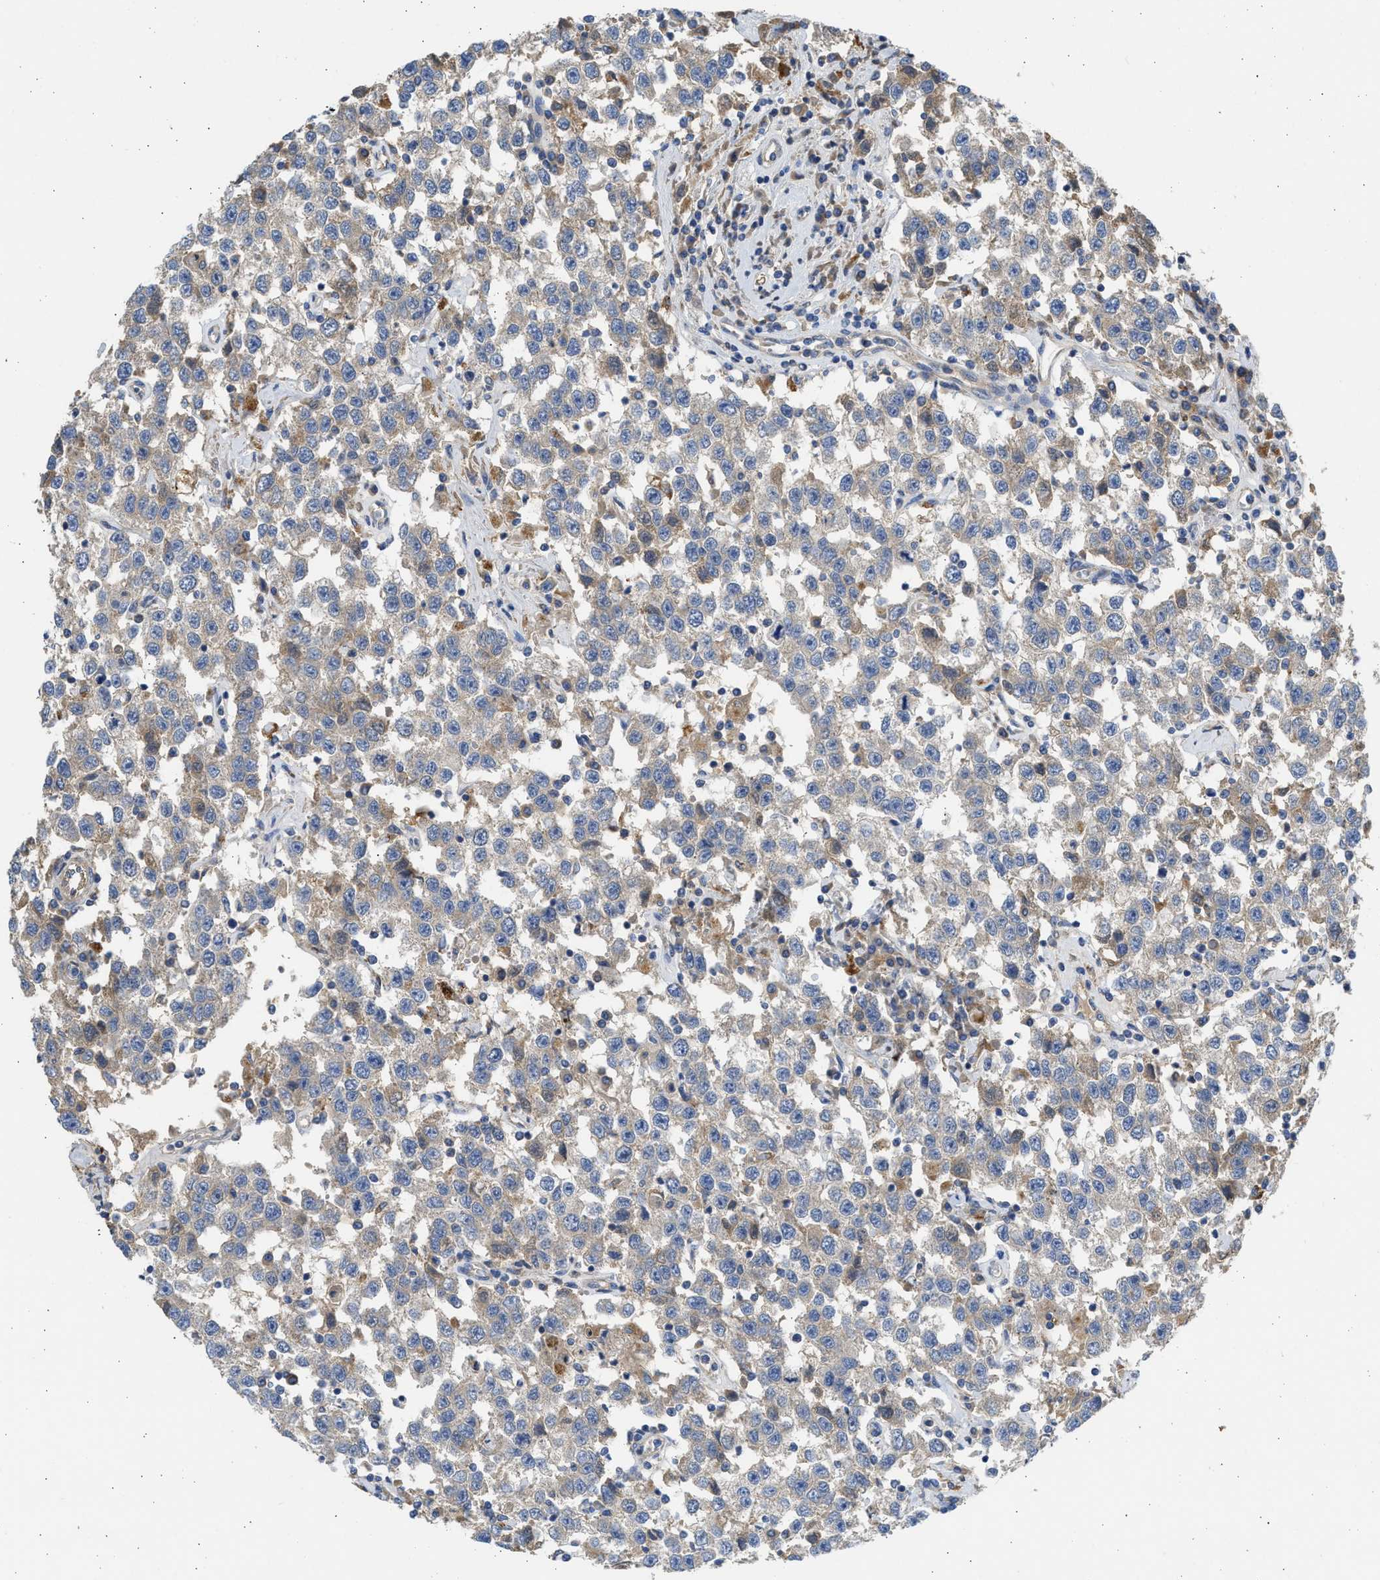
{"staining": {"intensity": "moderate", "quantity": "25%-75%", "location": "cytoplasmic/membranous"}, "tissue": "testis cancer", "cell_type": "Tumor cells", "image_type": "cancer", "snomed": [{"axis": "morphology", "description": "Seminoma, NOS"}, {"axis": "topography", "description": "Testis"}], "caption": "Testis cancer (seminoma) was stained to show a protein in brown. There is medium levels of moderate cytoplasmic/membranous expression in approximately 25%-75% of tumor cells.", "gene": "CSRNP2", "patient": {"sex": "male", "age": 41}}